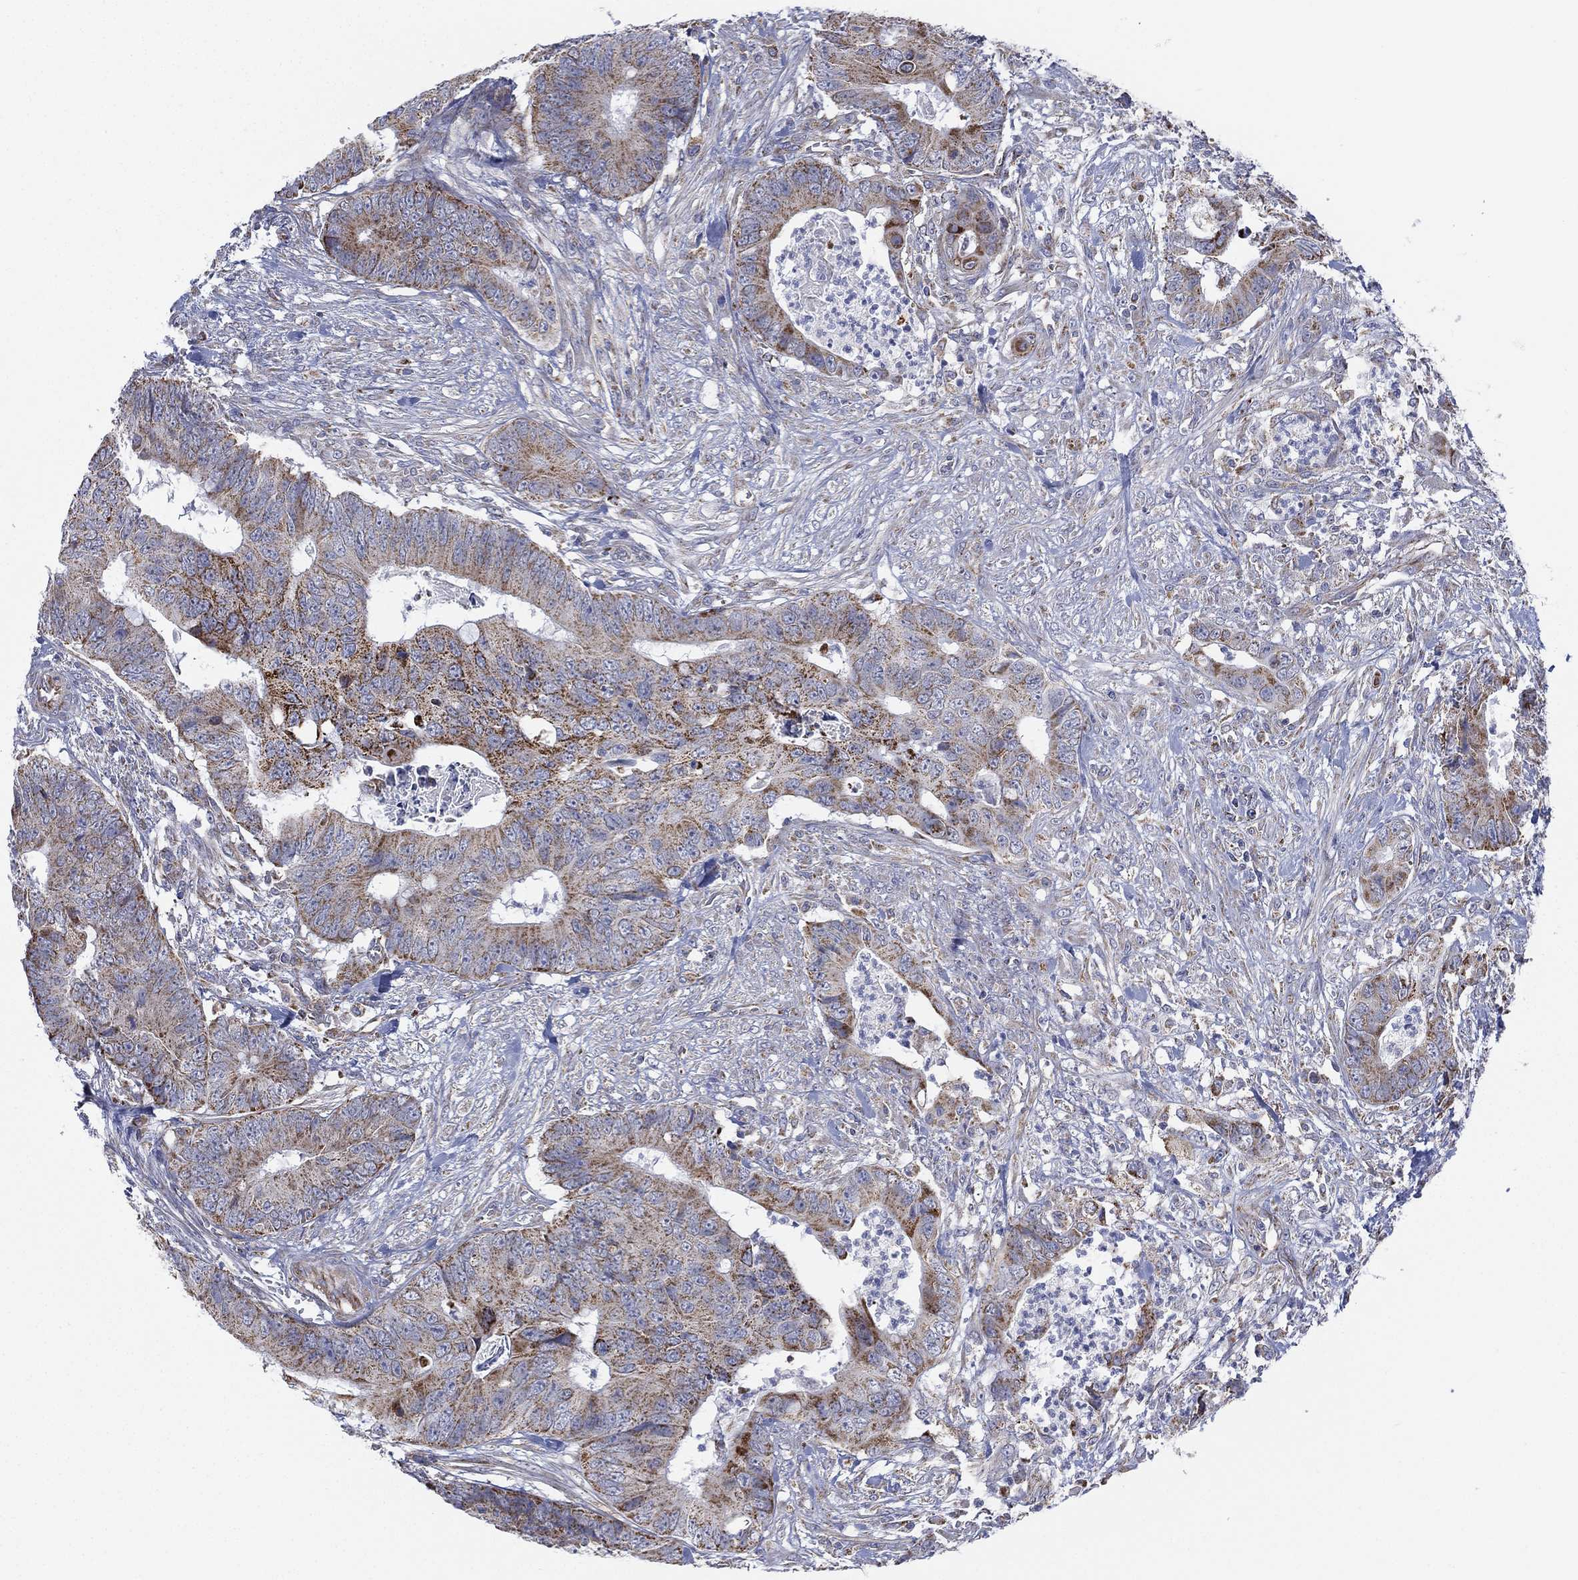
{"staining": {"intensity": "moderate", "quantity": "25%-75%", "location": "cytoplasmic/membranous"}, "tissue": "colorectal cancer", "cell_type": "Tumor cells", "image_type": "cancer", "snomed": [{"axis": "morphology", "description": "Adenocarcinoma, NOS"}, {"axis": "topography", "description": "Colon"}], "caption": "Immunohistochemical staining of colorectal cancer (adenocarcinoma) exhibits moderate cytoplasmic/membranous protein positivity in about 25%-75% of tumor cells.", "gene": "INA", "patient": {"sex": "male", "age": 84}}